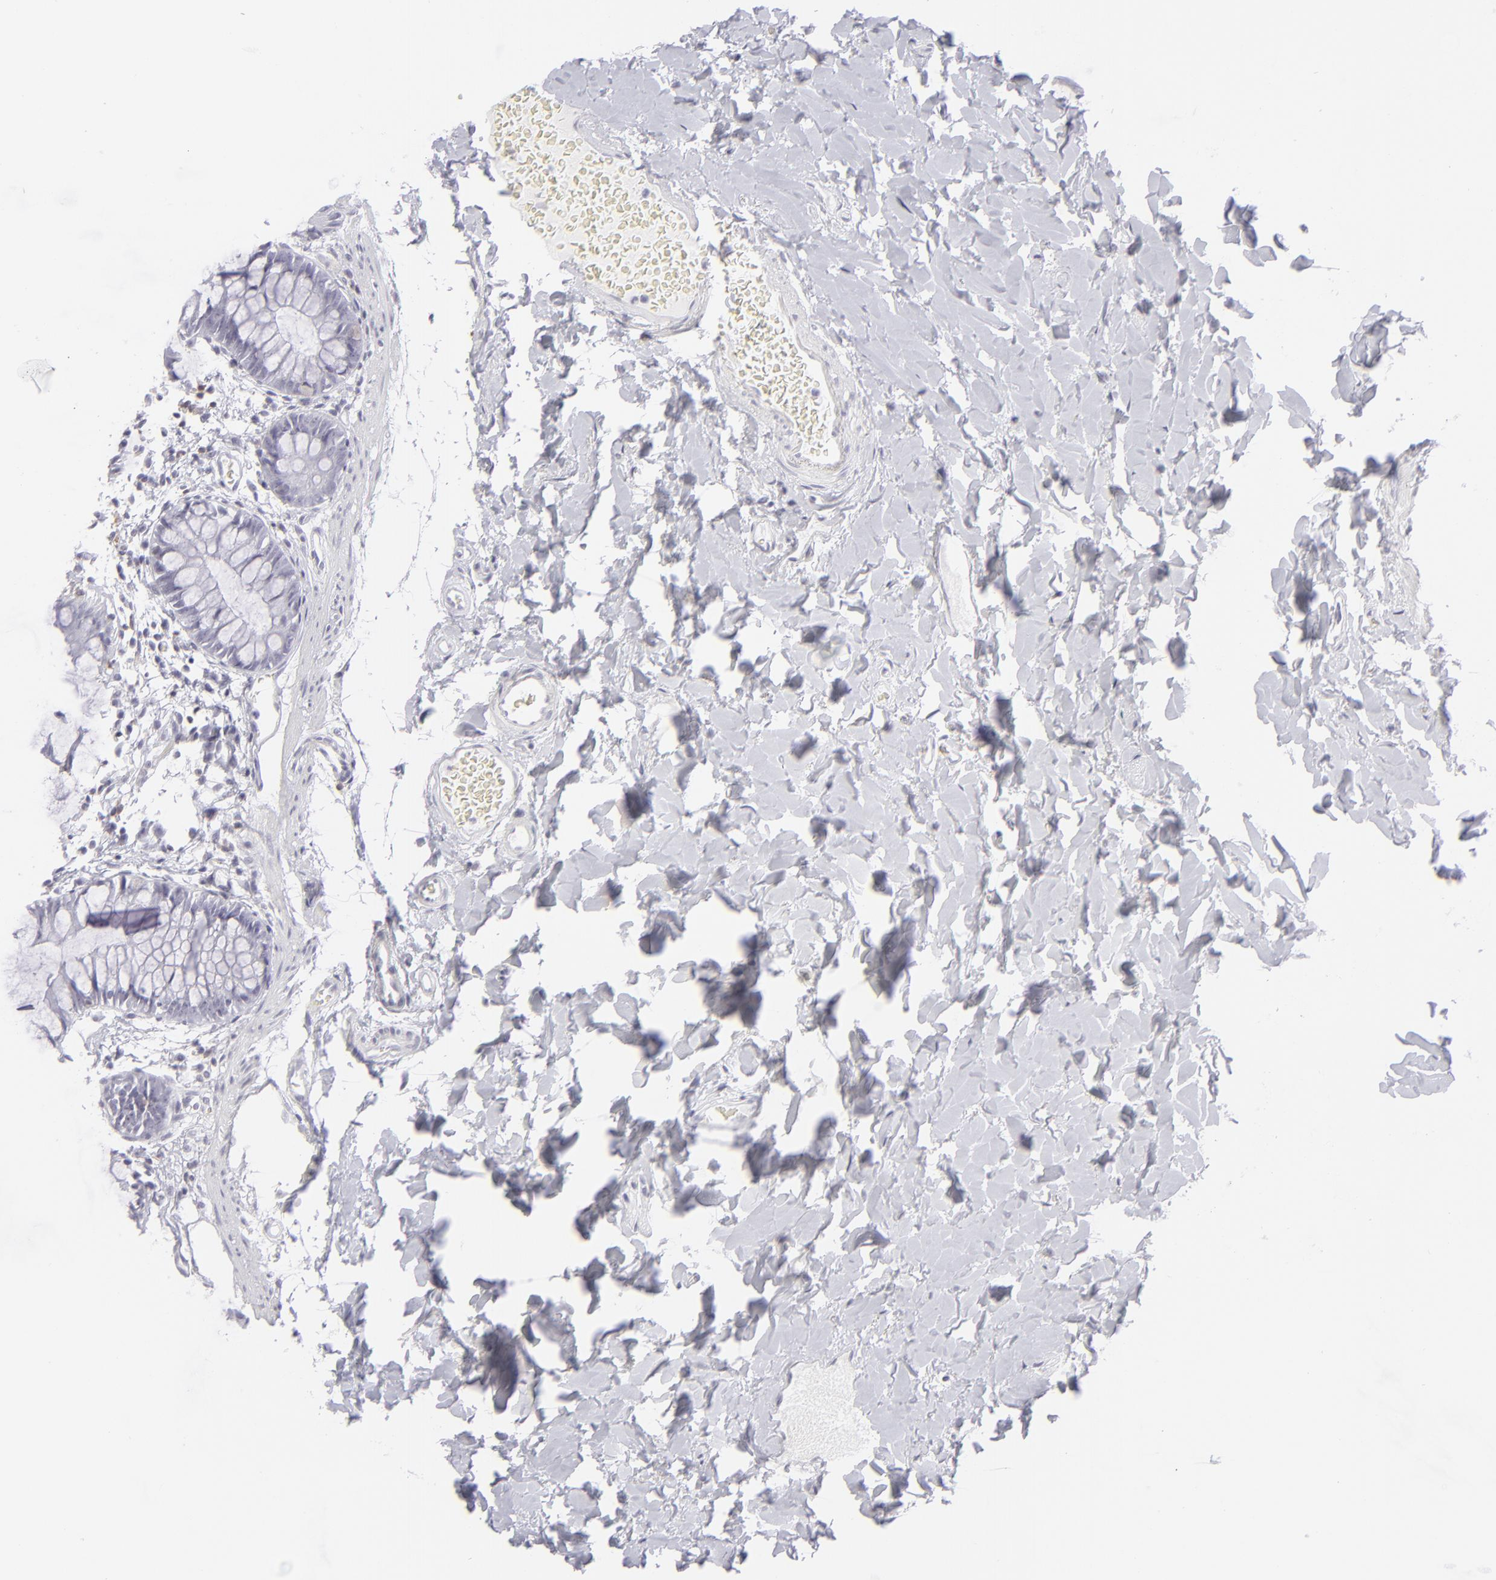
{"staining": {"intensity": "negative", "quantity": "none", "location": "none"}, "tissue": "colon", "cell_type": "Endothelial cells", "image_type": "normal", "snomed": [{"axis": "morphology", "description": "Normal tissue, NOS"}, {"axis": "topography", "description": "Smooth muscle"}, {"axis": "topography", "description": "Colon"}], "caption": "Photomicrograph shows no protein positivity in endothelial cells of benign colon.", "gene": "CD7", "patient": {"sex": "male", "age": 67}}